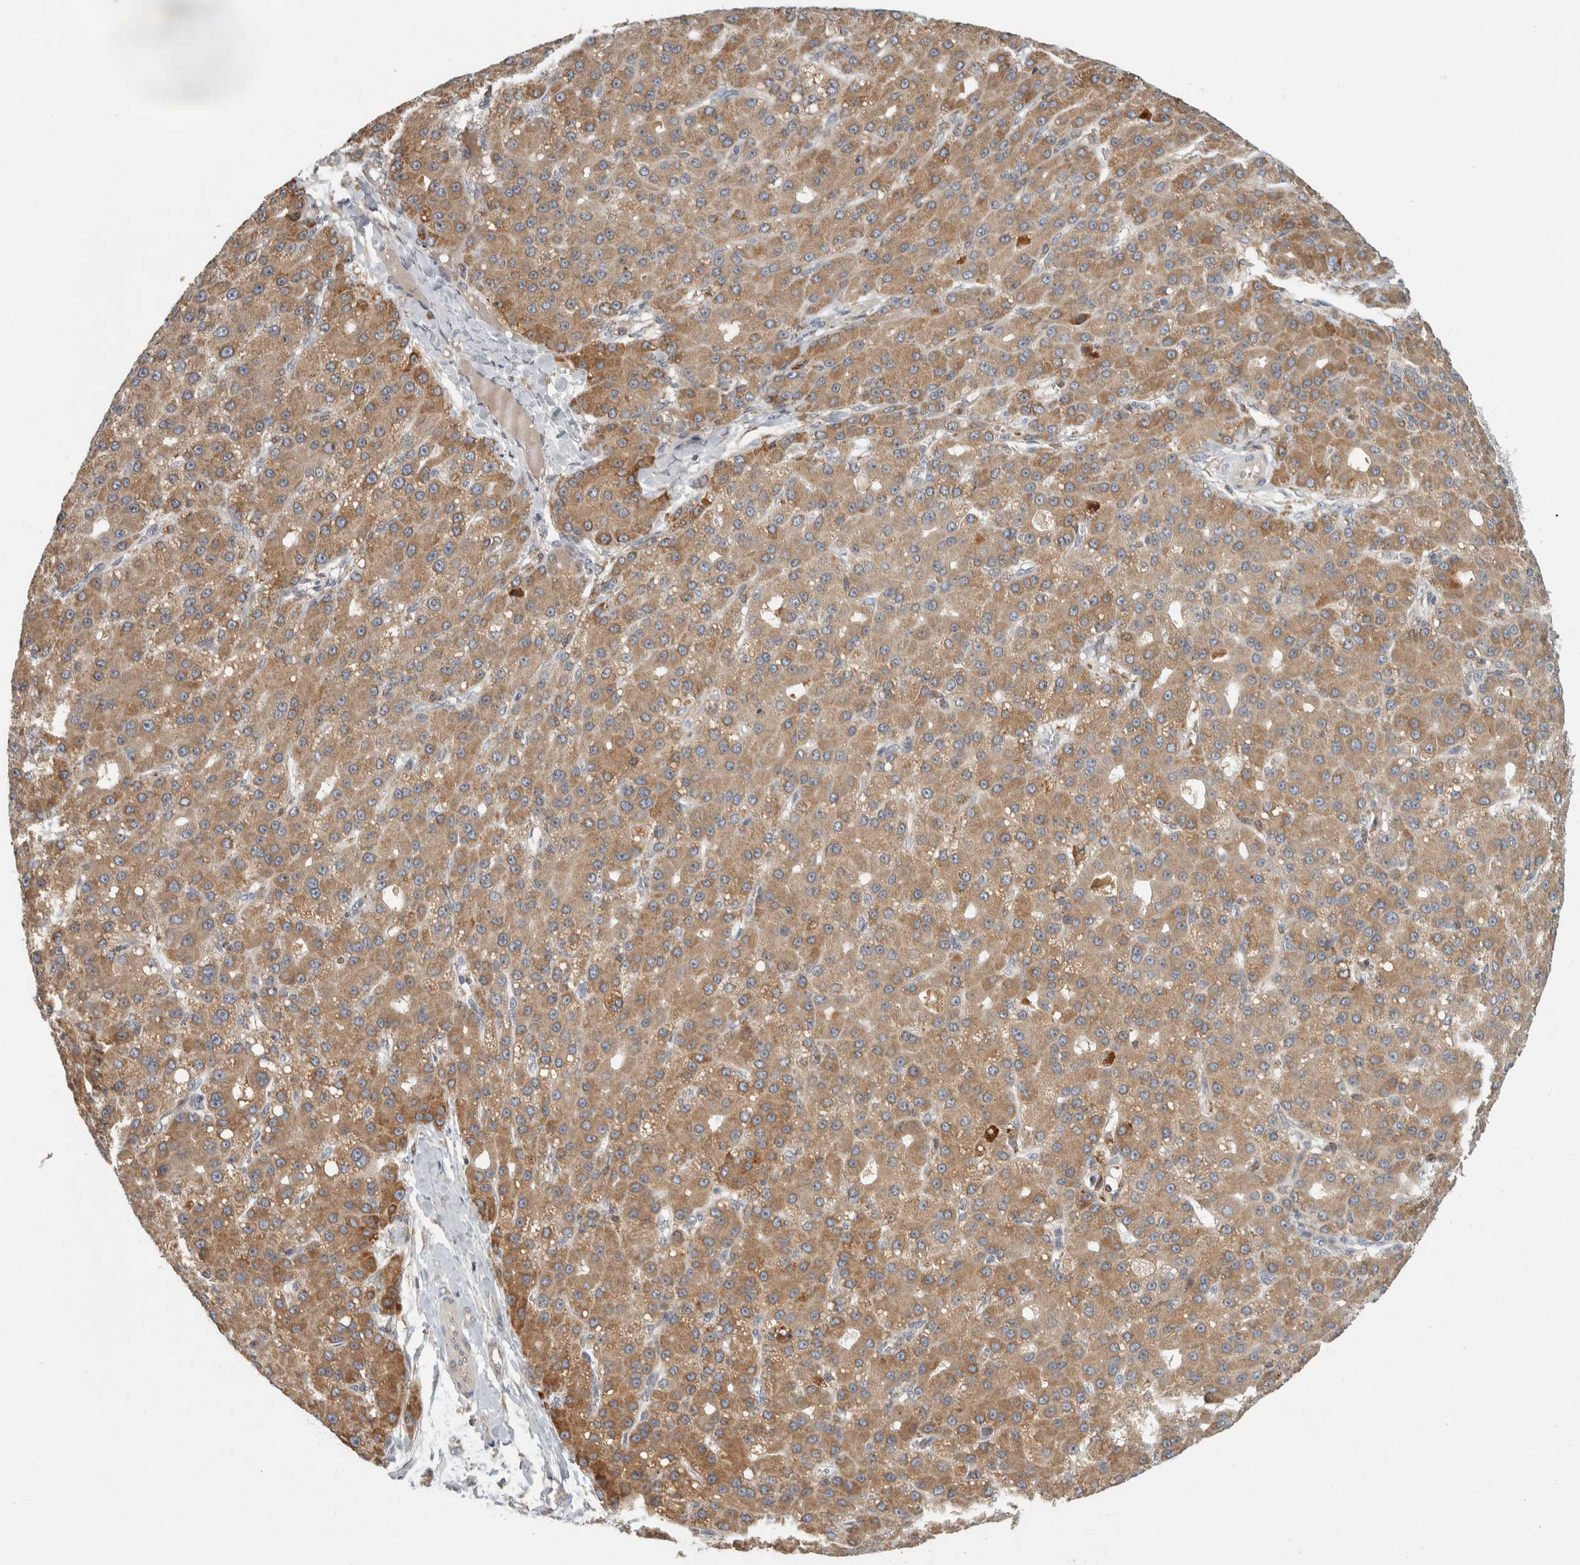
{"staining": {"intensity": "moderate", "quantity": ">75%", "location": "cytoplasmic/membranous"}, "tissue": "liver cancer", "cell_type": "Tumor cells", "image_type": "cancer", "snomed": [{"axis": "morphology", "description": "Carcinoma, Hepatocellular, NOS"}, {"axis": "topography", "description": "Liver"}], "caption": "Immunohistochemical staining of liver hepatocellular carcinoma shows moderate cytoplasmic/membranous protein expression in about >75% of tumor cells.", "gene": "ADPRM", "patient": {"sex": "male", "age": 67}}